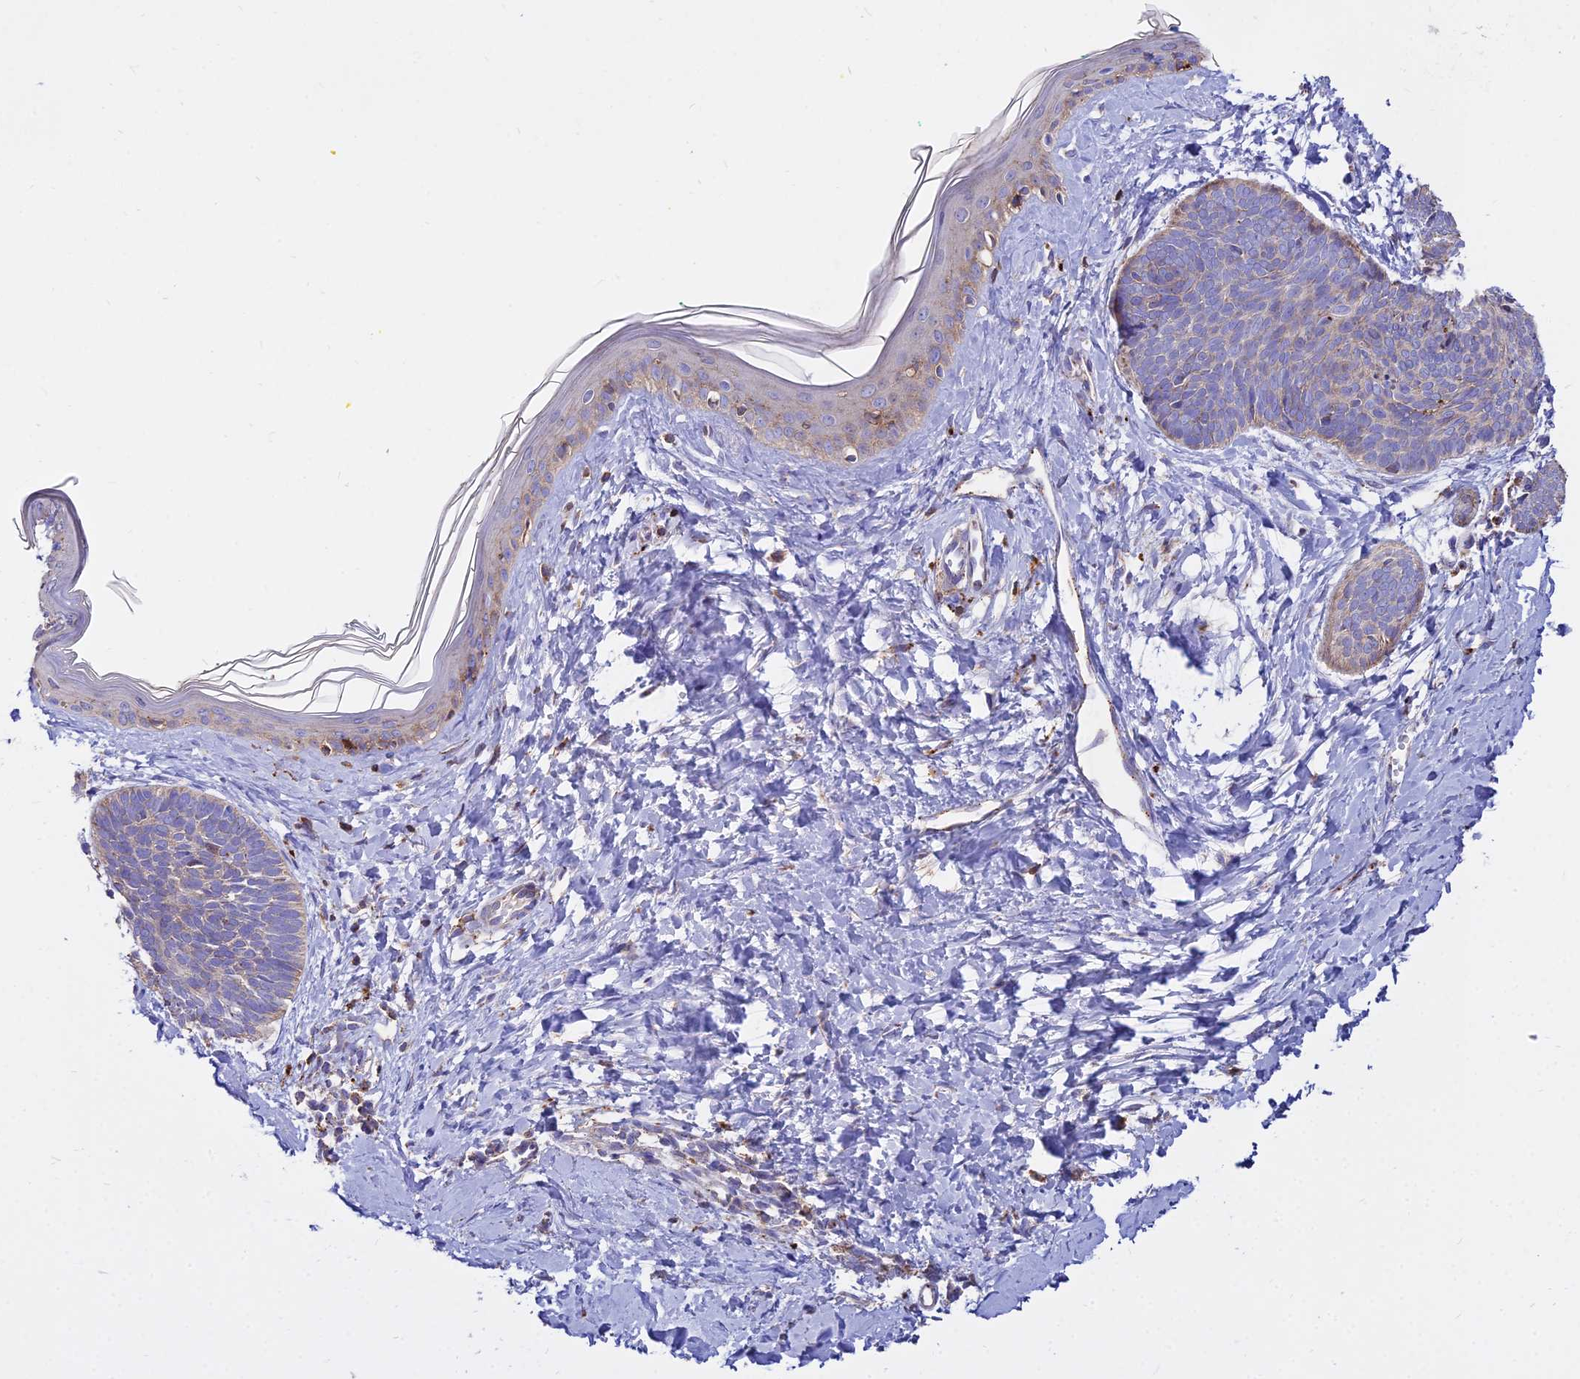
{"staining": {"intensity": "weak", "quantity": "25%-75%", "location": "cytoplasmic/membranous"}, "tissue": "skin cancer", "cell_type": "Tumor cells", "image_type": "cancer", "snomed": [{"axis": "morphology", "description": "Basal cell carcinoma"}, {"axis": "topography", "description": "Skin"}], "caption": "This is a micrograph of immunohistochemistry (IHC) staining of basal cell carcinoma (skin), which shows weak expression in the cytoplasmic/membranous of tumor cells.", "gene": "PNLIPRP3", "patient": {"sex": "female", "age": 81}}